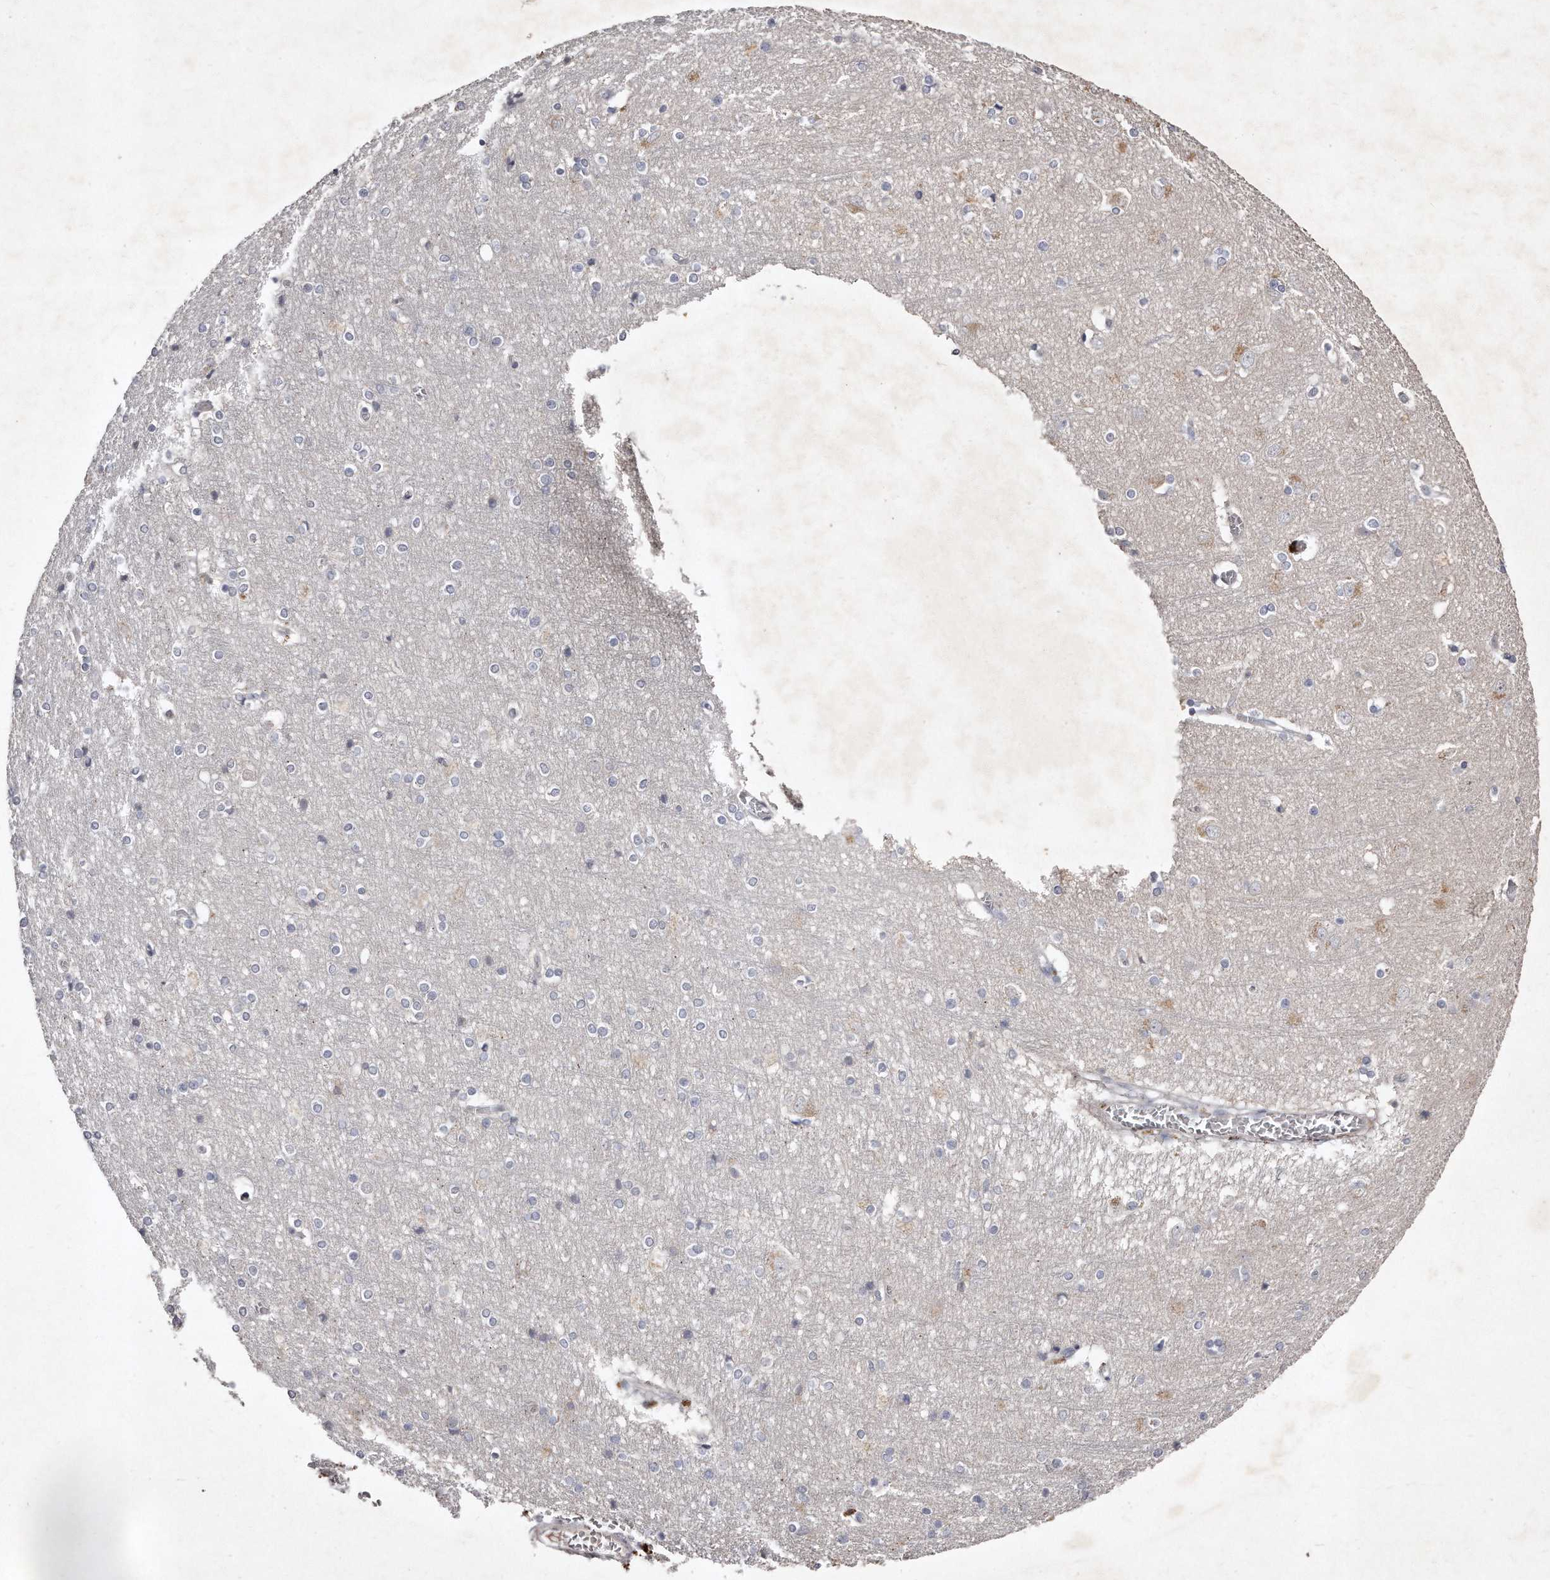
{"staining": {"intensity": "negative", "quantity": "none", "location": "none"}, "tissue": "cerebral cortex", "cell_type": "Endothelial cells", "image_type": "normal", "snomed": [{"axis": "morphology", "description": "Normal tissue, NOS"}, {"axis": "topography", "description": "Cerebral cortex"}], "caption": "Cerebral cortex stained for a protein using IHC demonstrates no expression endothelial cells.", "gene": "TECR", "patient": {"sex": "male", "age": 54}}